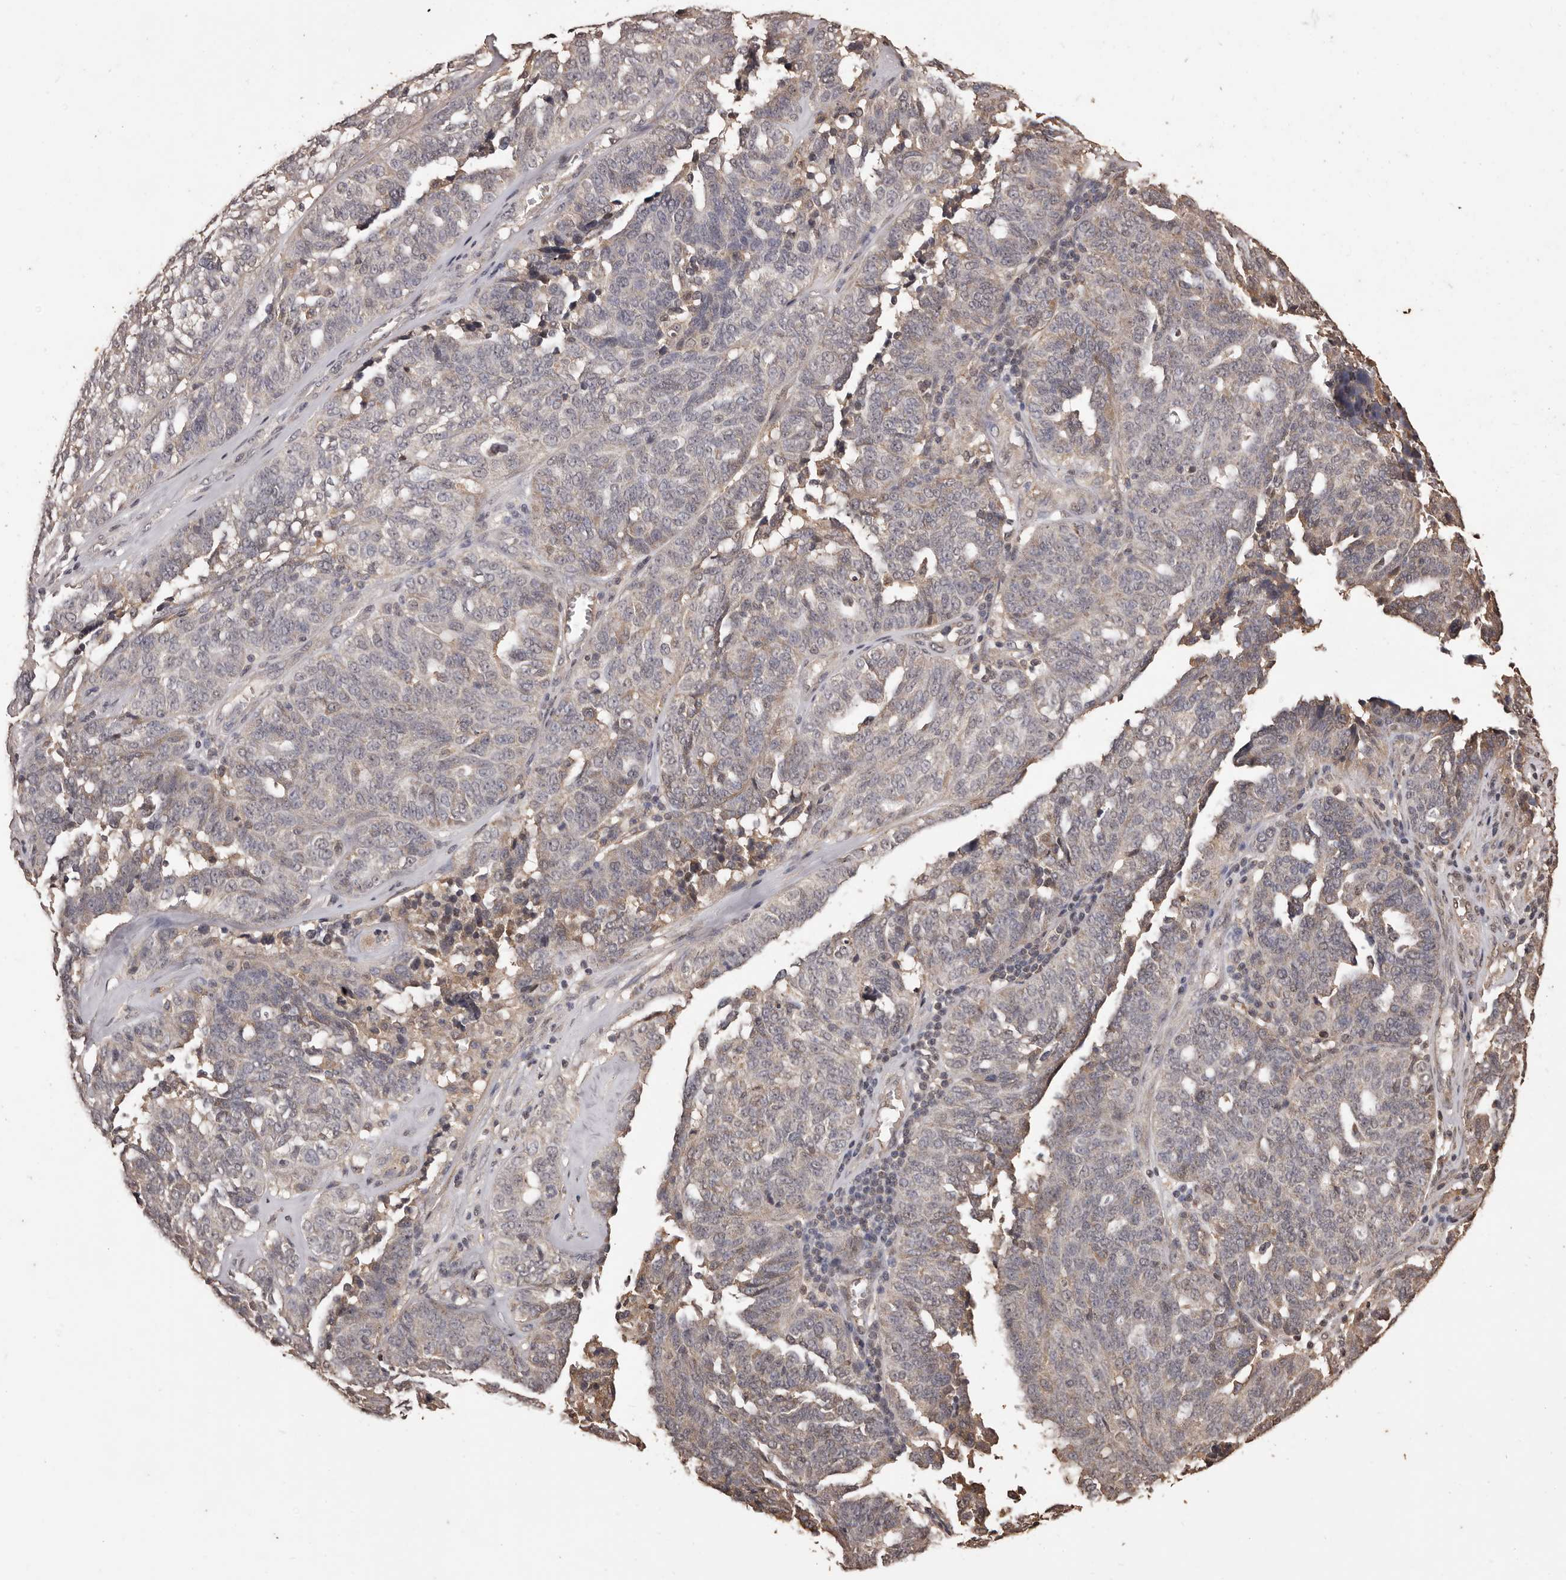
{"staining": {"intensity": "weak", "quantity": "<25%", "location": "cytoplasmic/membranous"}, "tissue": "ovarian cancer", "cell_type": "Tumor cells", "image_type": "cancer", "snomed": [{"axis": "morphology", "description": "Cystadenocarcinoma, serous, NOS"}, {"axis": "topography", "description": "Ovary"}], "caption": "Ovarian cancer (serous cystadenocarcinoma) was stained to show a protein in brown. There is no significant staining in tumor cells.", "gene": "NAV1", "patient": {"sex": "female", "age": 59}}